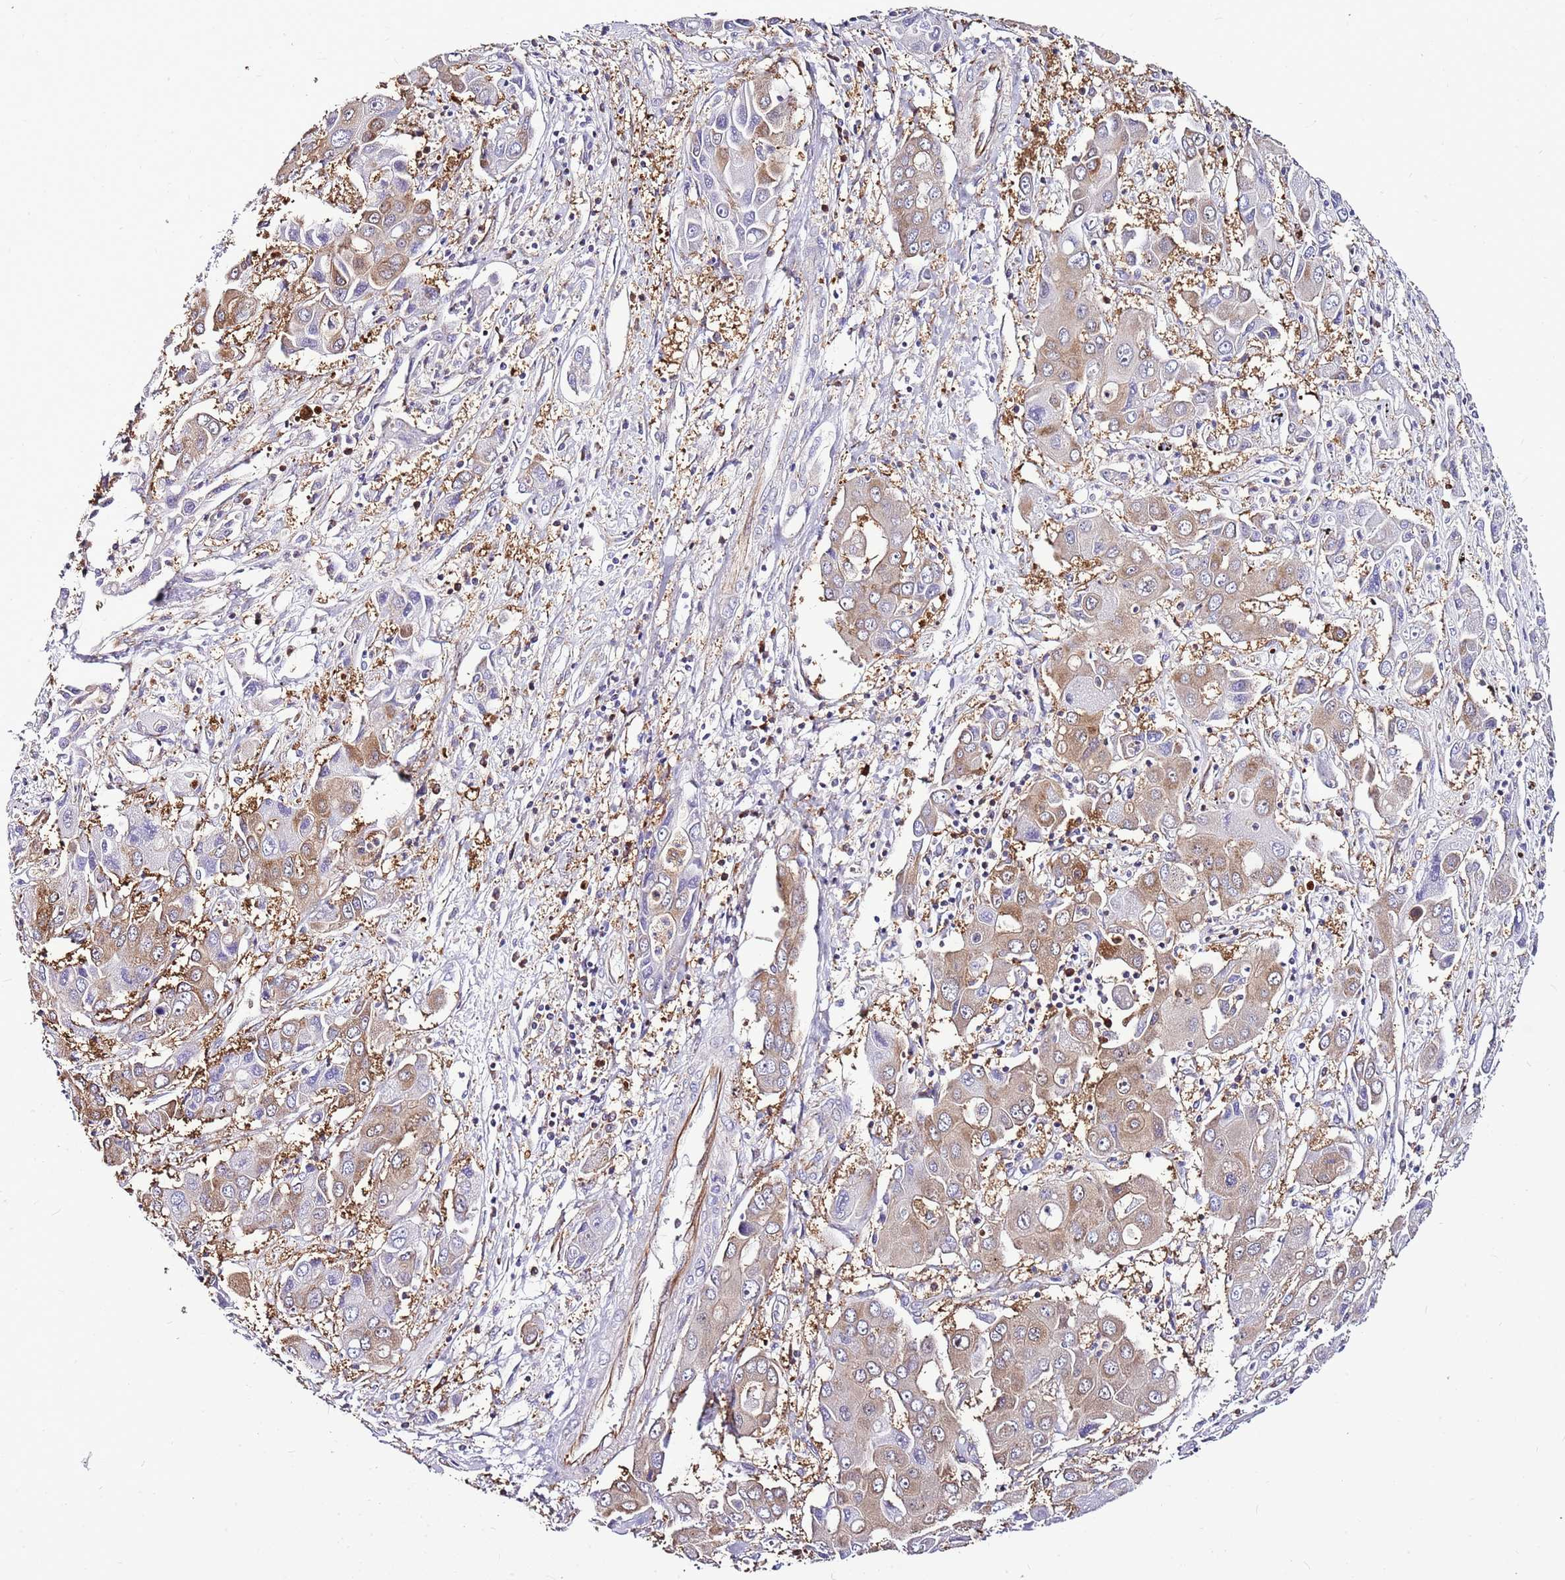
{"staining": {"intensity": "moderate", "quantity": "25%-75%", "location": "cytoplasmic/membranous"}, "tissue": "liver cancer", "cell_type": "Tumor cells", "image_type": "cancer", "snomed": [{"axis": "morphology", "description": "Cholangiocarcinoma"}, {"axis": "topography", "description": "Liver"}], "caption": "Immunohistochemical staining of human cholangiocarcinoma (liver) exhibits medium levels of moderate cytoplasmic/membranous protein positivity in approximately 25%-75% of tumor cells.", "gene": "ATXN2L", "patient": {"sex": "male", "age": 67}}